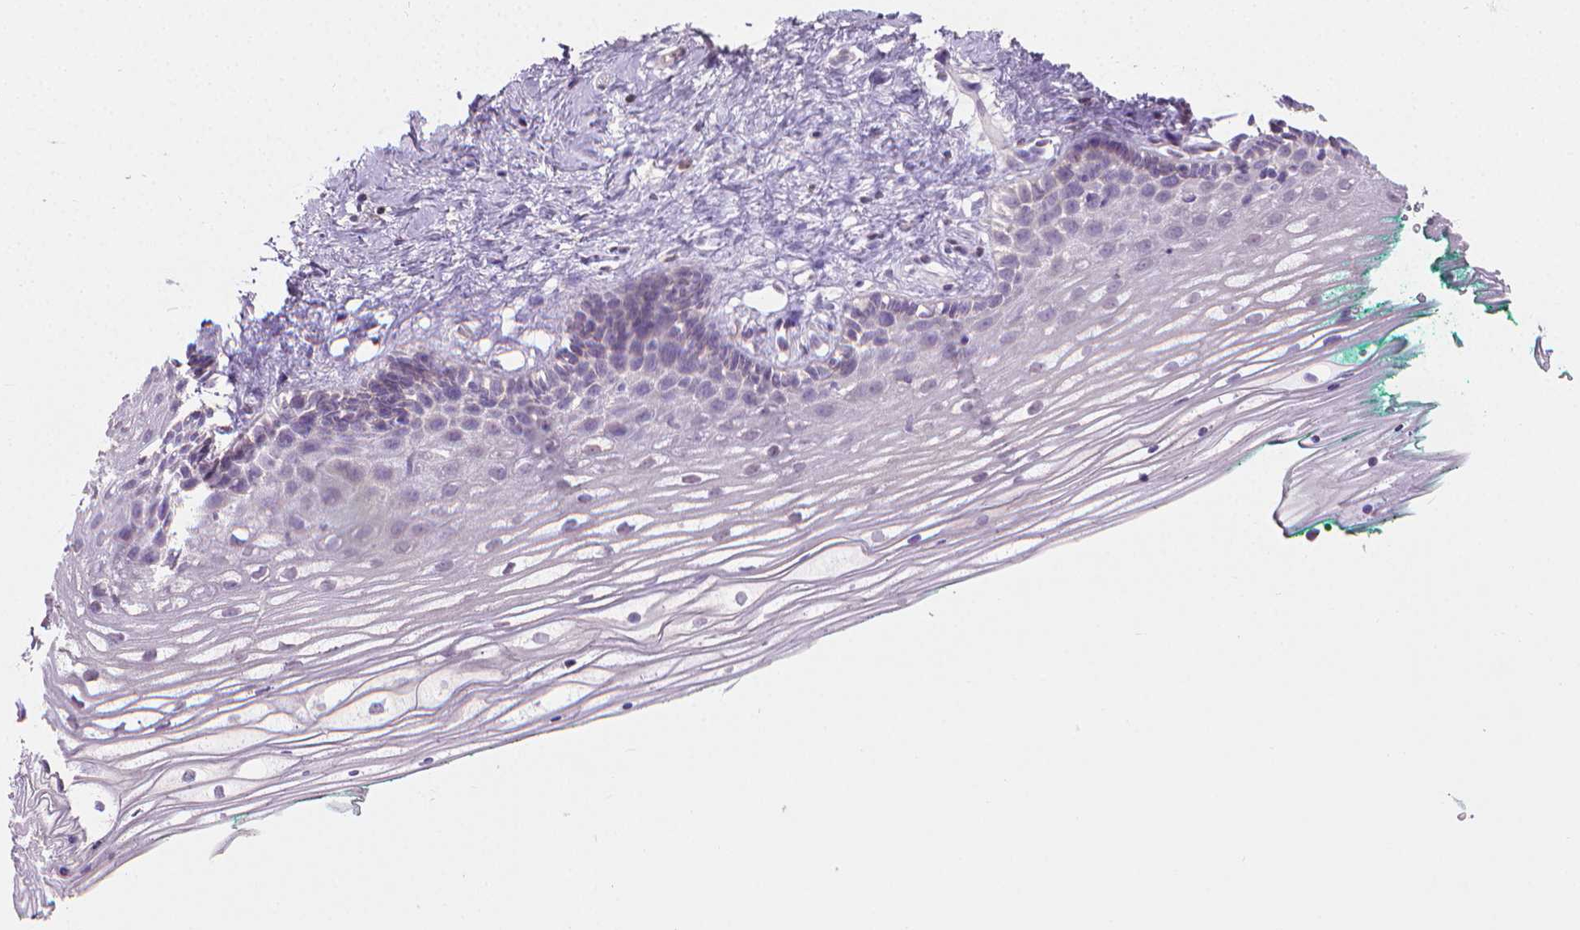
{"staining": {"intensity": "negative", "quantity": "none", "location": "none"}, "tissue": "vagina", "cell_type": "Squamous epithelial cells", "image_type": "normal", "snomed": [{"axis": "morphology", "description": "Normal tissue, NOS"}, {"axis": "topography", "description": "Vagina"}], "caption": "An immunohistochemistry histopathology image of normal vagina is shown. There is no staining in squamous epithelial cells of vagina.", "gene": "CABCOCO1", "patient": {"sex": "female", "age": 42}}